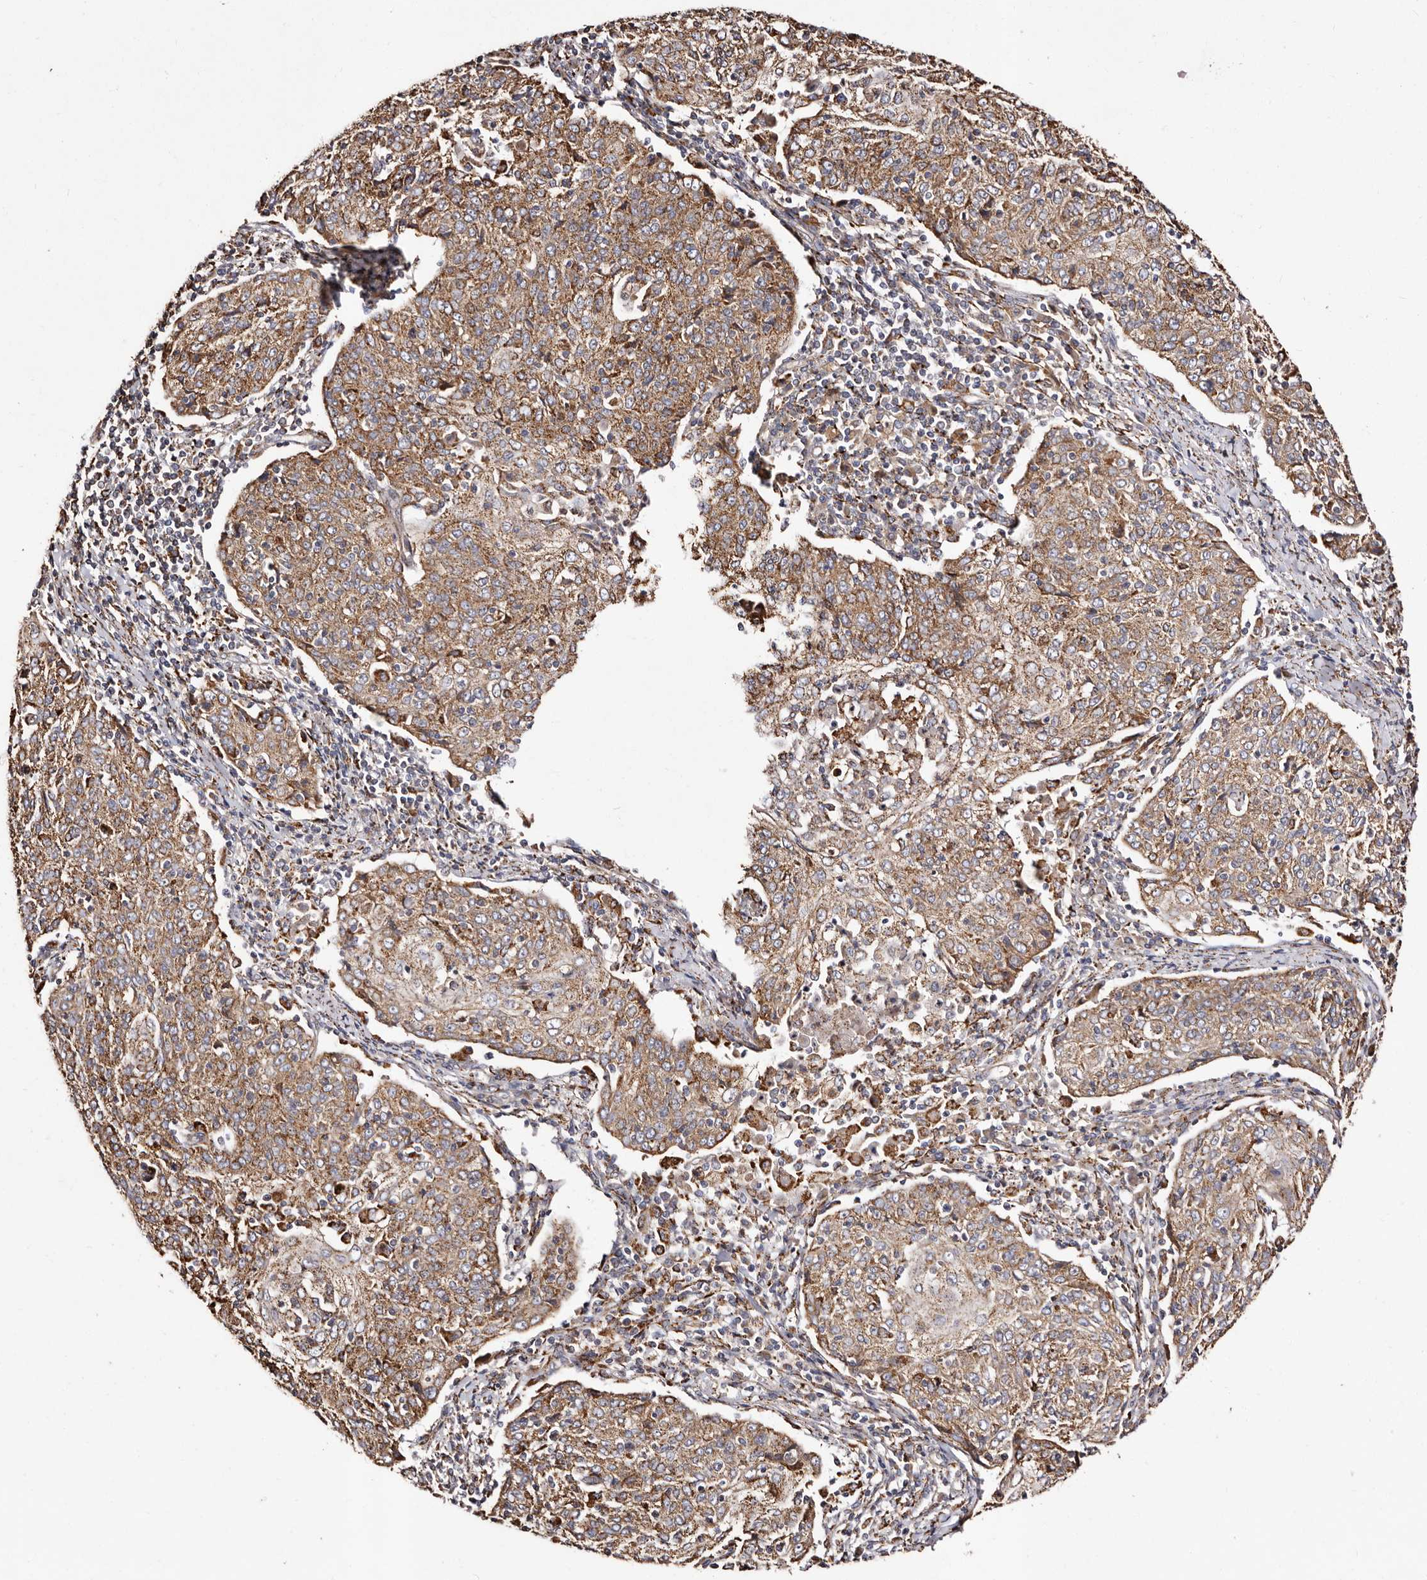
{"staining": {"intensity": "moderate", "quantity": ">75%", "location": "cytoplasmic/membranous"}, "tissue": "cervical cancer", "cell_type": "Tumor cells", "image_type": "cancer", "snomed": [{"axis": "morphology", "description": "Squamous cell carcinoma, NOS"}, {"axis": "topography", "description": "Cervix"}], "caption": "Moderate cytoplasmic/membranous positivity for a protein is present in approximately >75% of tumor cells of cervical cancer (squamous cell carcinoma) using immunohistochemistry (IHC).", "gene": "LUZP1", "patient": {"sex": "female", "age": 48}}